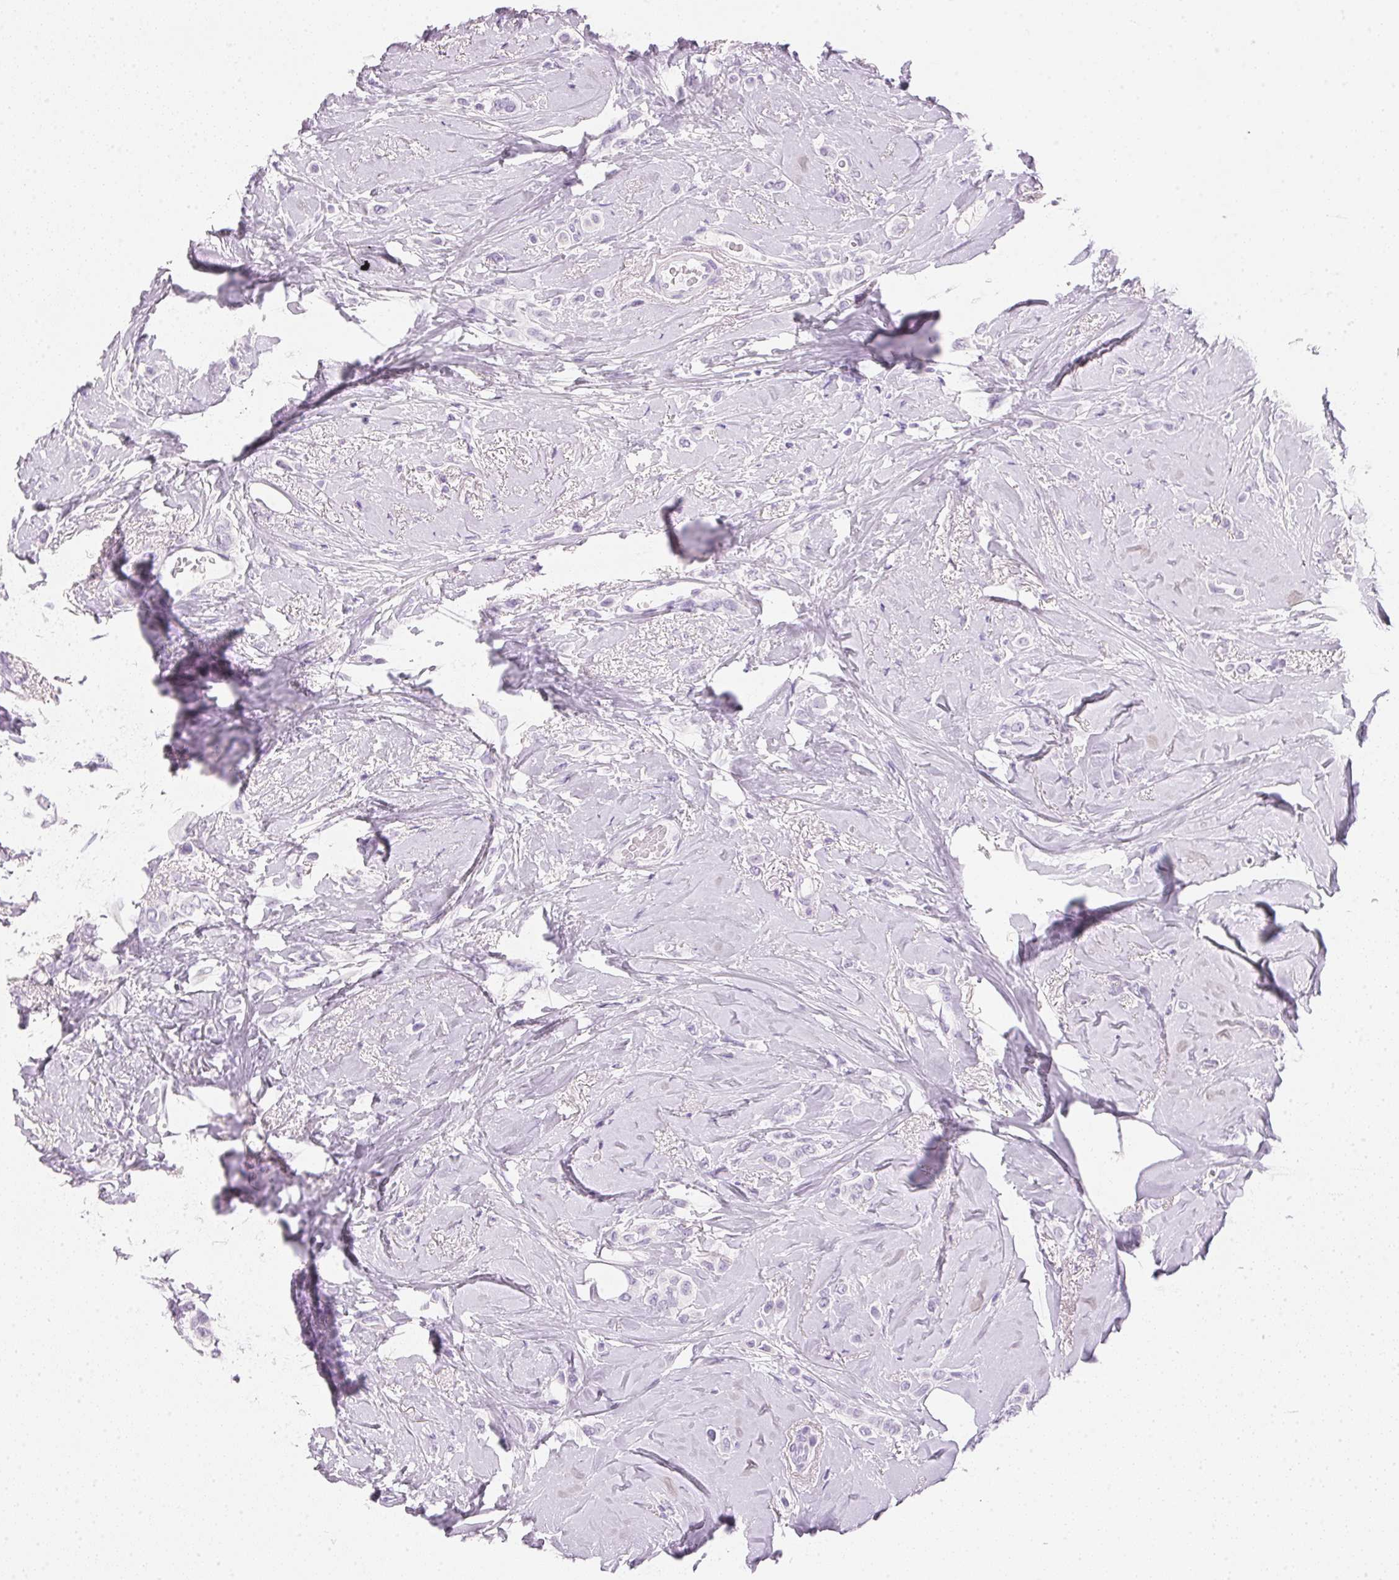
{"staining": {"intensity": "negative", "quantity": "none", "location": "none"}, "tissue": "breast cancer", "cell_type": "Tumor cells", "image_type": "cancer", "snomed": [{"axis": "morphology", "description": "Lobular carcinoma"}, {"axis": "topography", "description": "Breast"}], "caption": "Breast cancer (lobular carcinoma) was stained to show a protein in brown. There is no significant positivity in tumor cells. (DAB IHC with hematoxylin counter stain).", "gene": "IGFBP1", "patient": {"sex": "female", "age": 66}}